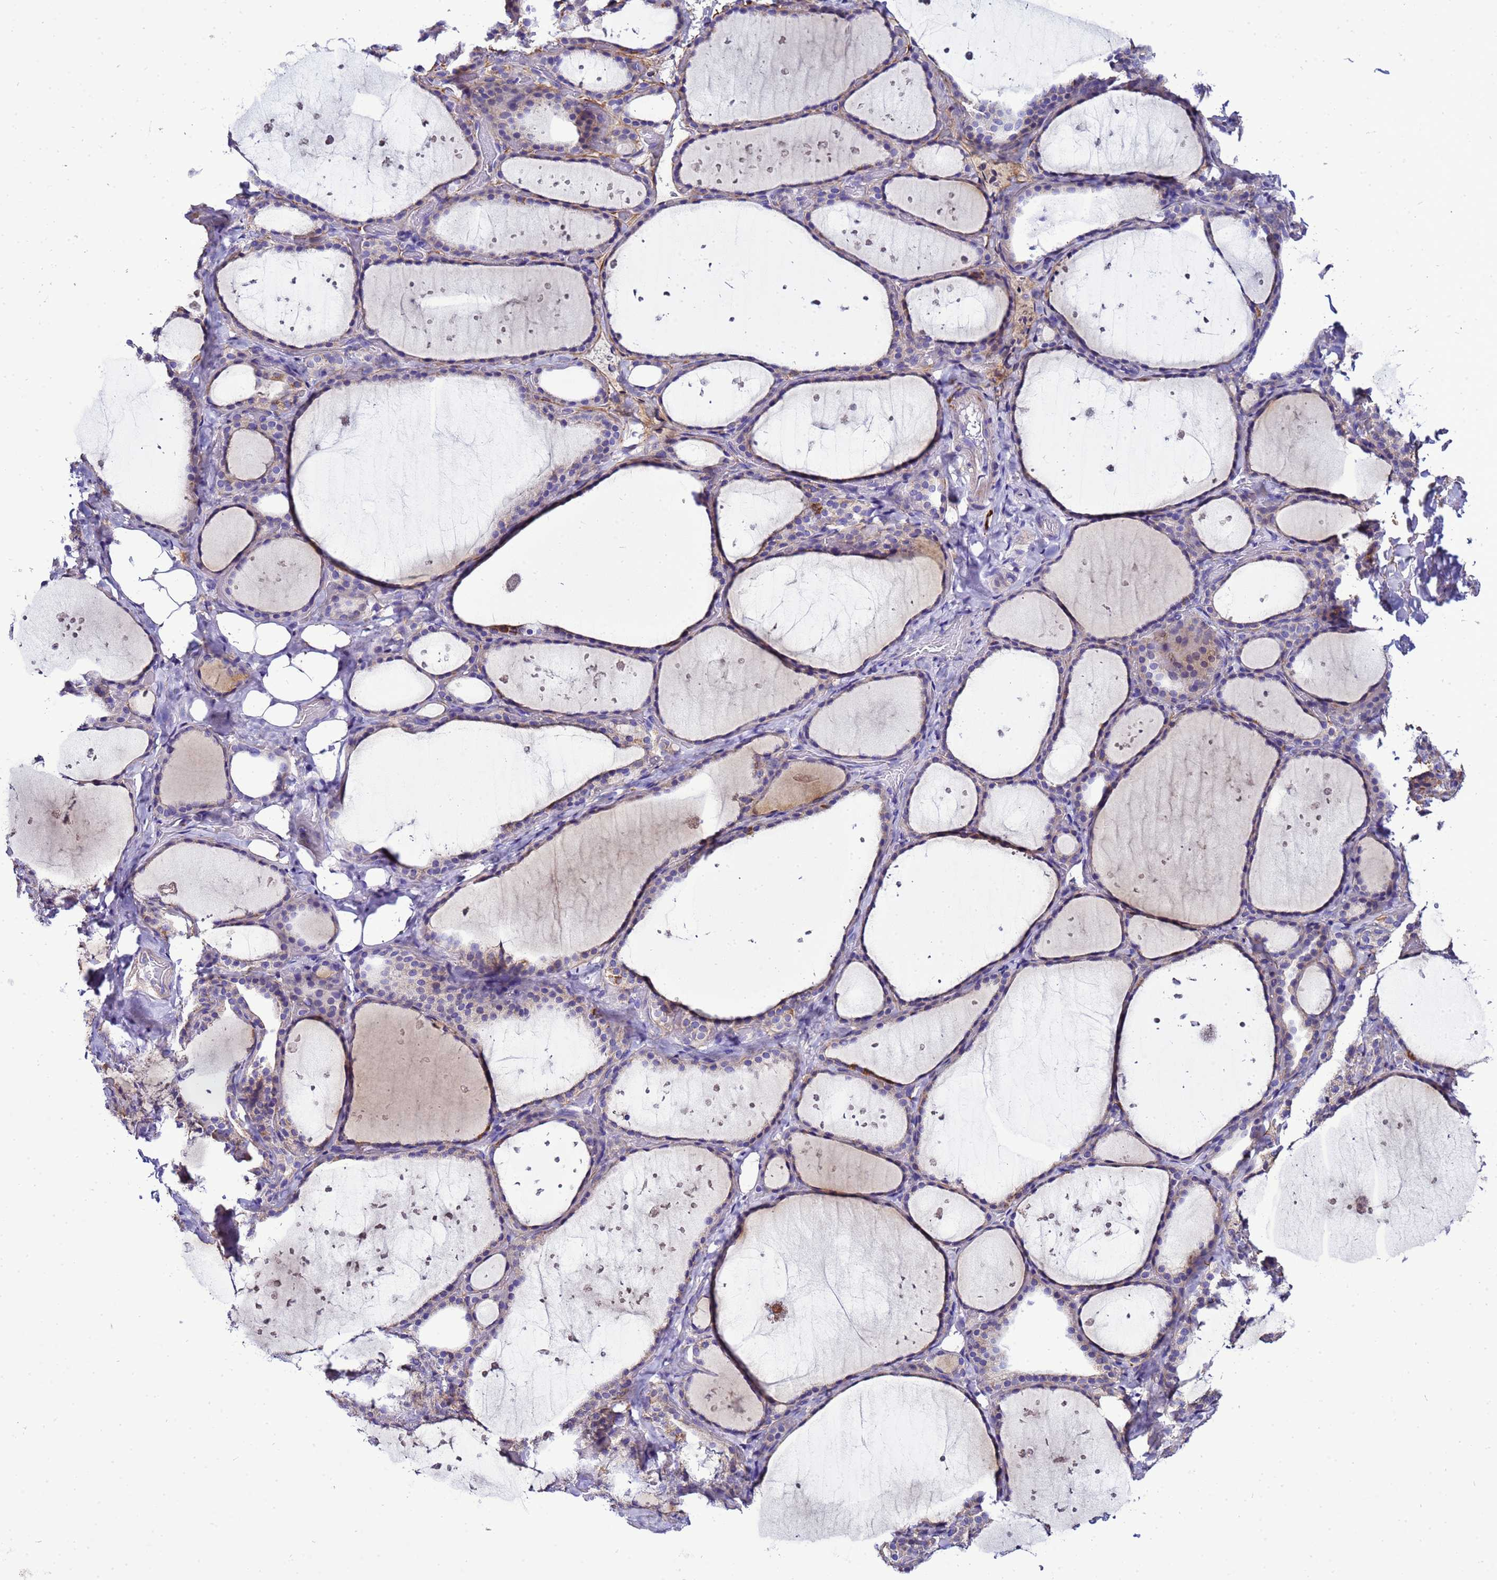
{"staining": {"intensity": "weak", "quantity": "<25%", "location": "cytoplasmic/membranous"}, "tissue": "thyroid gland", "cell_type": "Glandular cells", "image_type": "normal", "snomed": [{"axis": "morphology", "description": "Normal tissue, NOS"}, {"axis": "topography", "description": "Thyroid gland"}], "caption": "Immunohistochemistry (IHC) micrograph of benign thyroid gland: human thyroid gland stained with DAB shows no significant protein positivity in glandular cells.", "gene": "HIGD2A", "patient": {"sex": "female", "age": 44}}